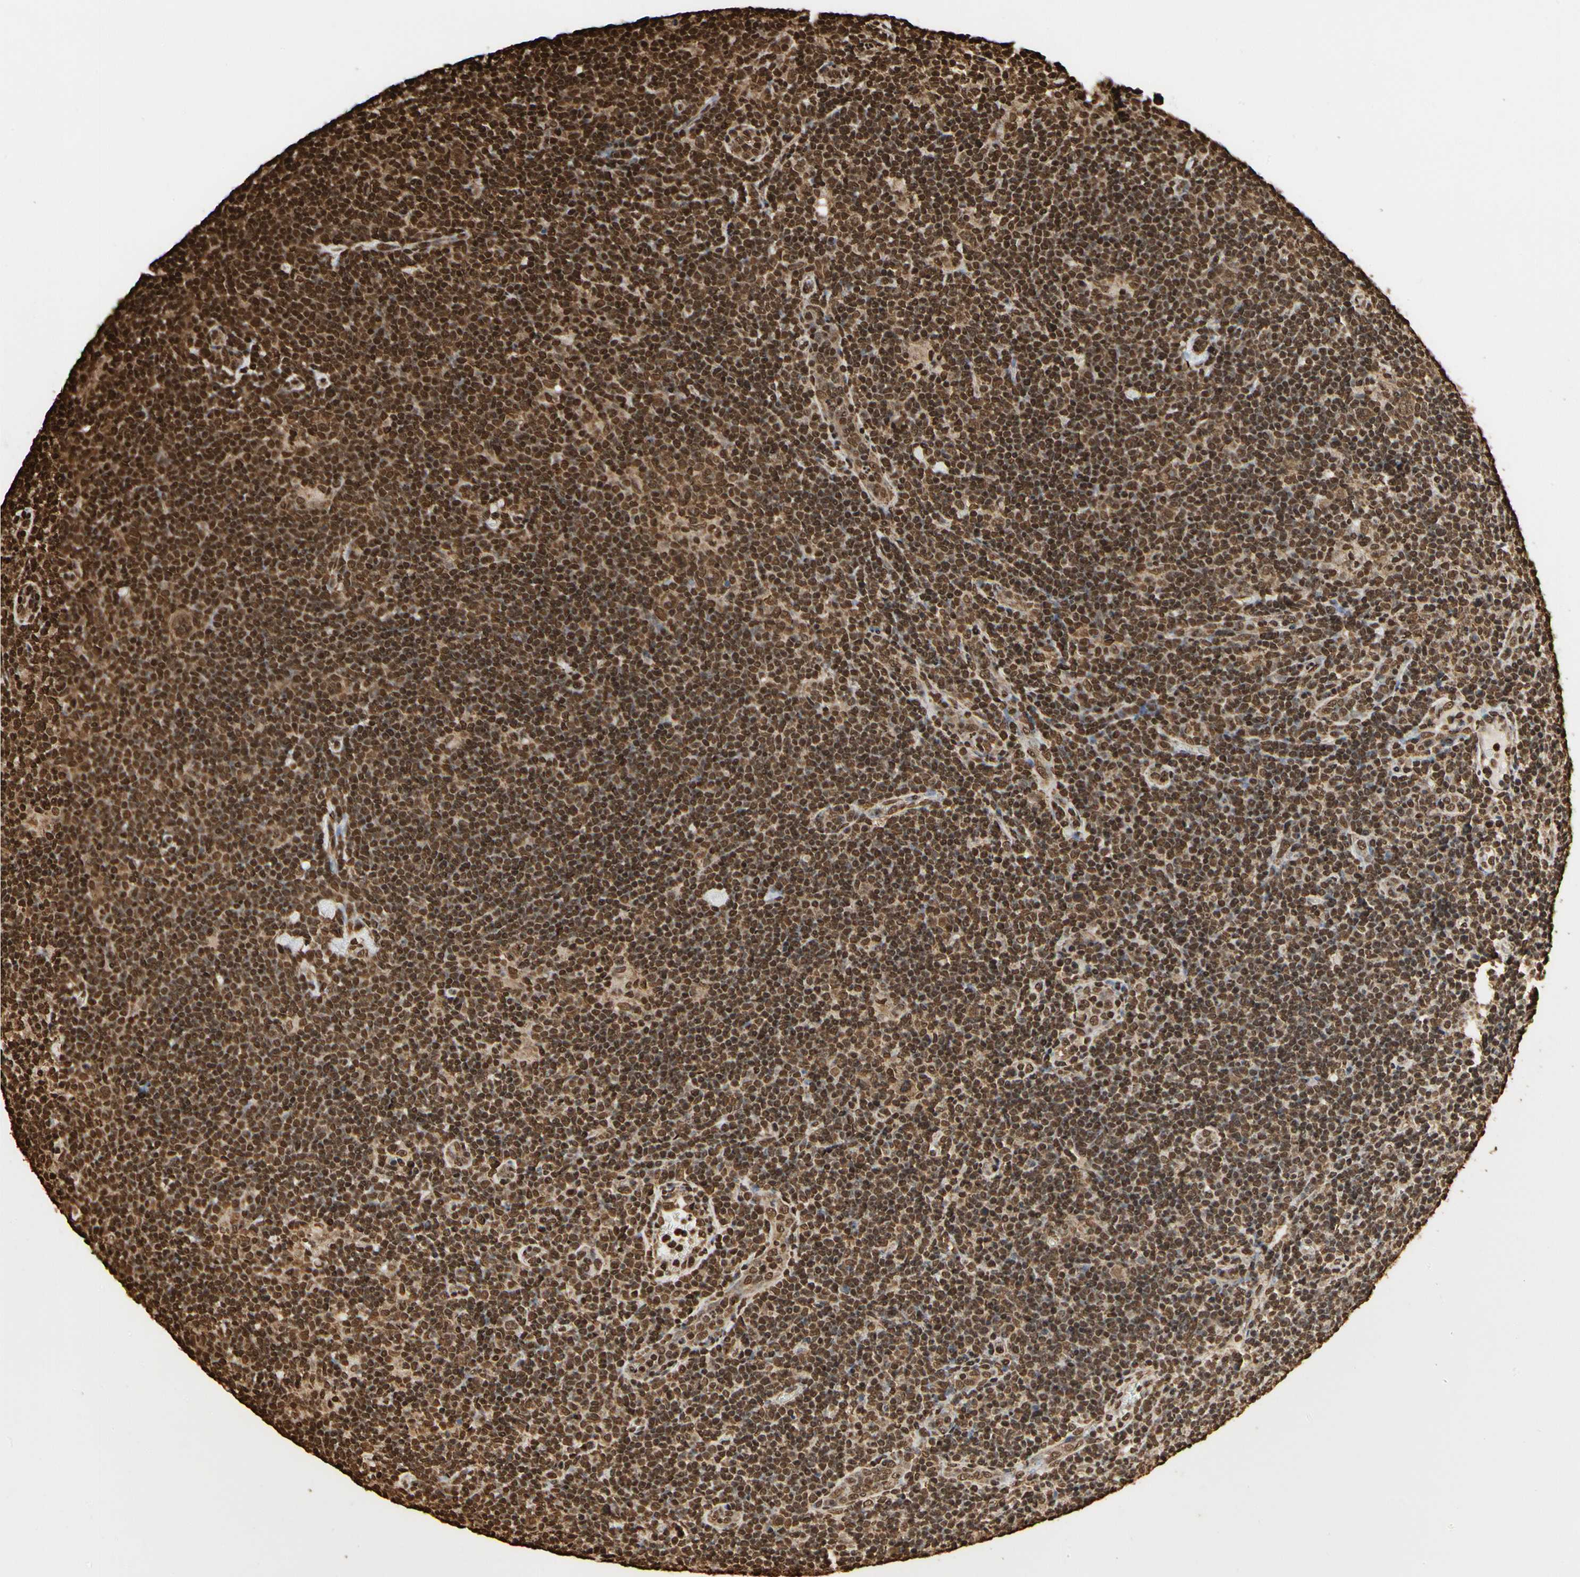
{"staining": {"intensity": "strong", "quantity": ">75%", "location": "cytoplasmic/membranous,nuclear"}, "tissue": "lymphoma", "cell_type": "Tumor cells", "image_type": "cancer", "snomed": [{"axis": "morphology", "description": "Hodgkin's disease, NOS"}, {"axis": "topography", "description": "Lymph node"}], "caption": "Lymphoma stained with DAB (3,3'-diaminobenzidine) IHC shows high levels of strong cytoplasmic/membranous and nuclear staining in about >75% of tumor cells.", "gene": "HNRNPK", "patient": {"sex": "female", "age": 57}}